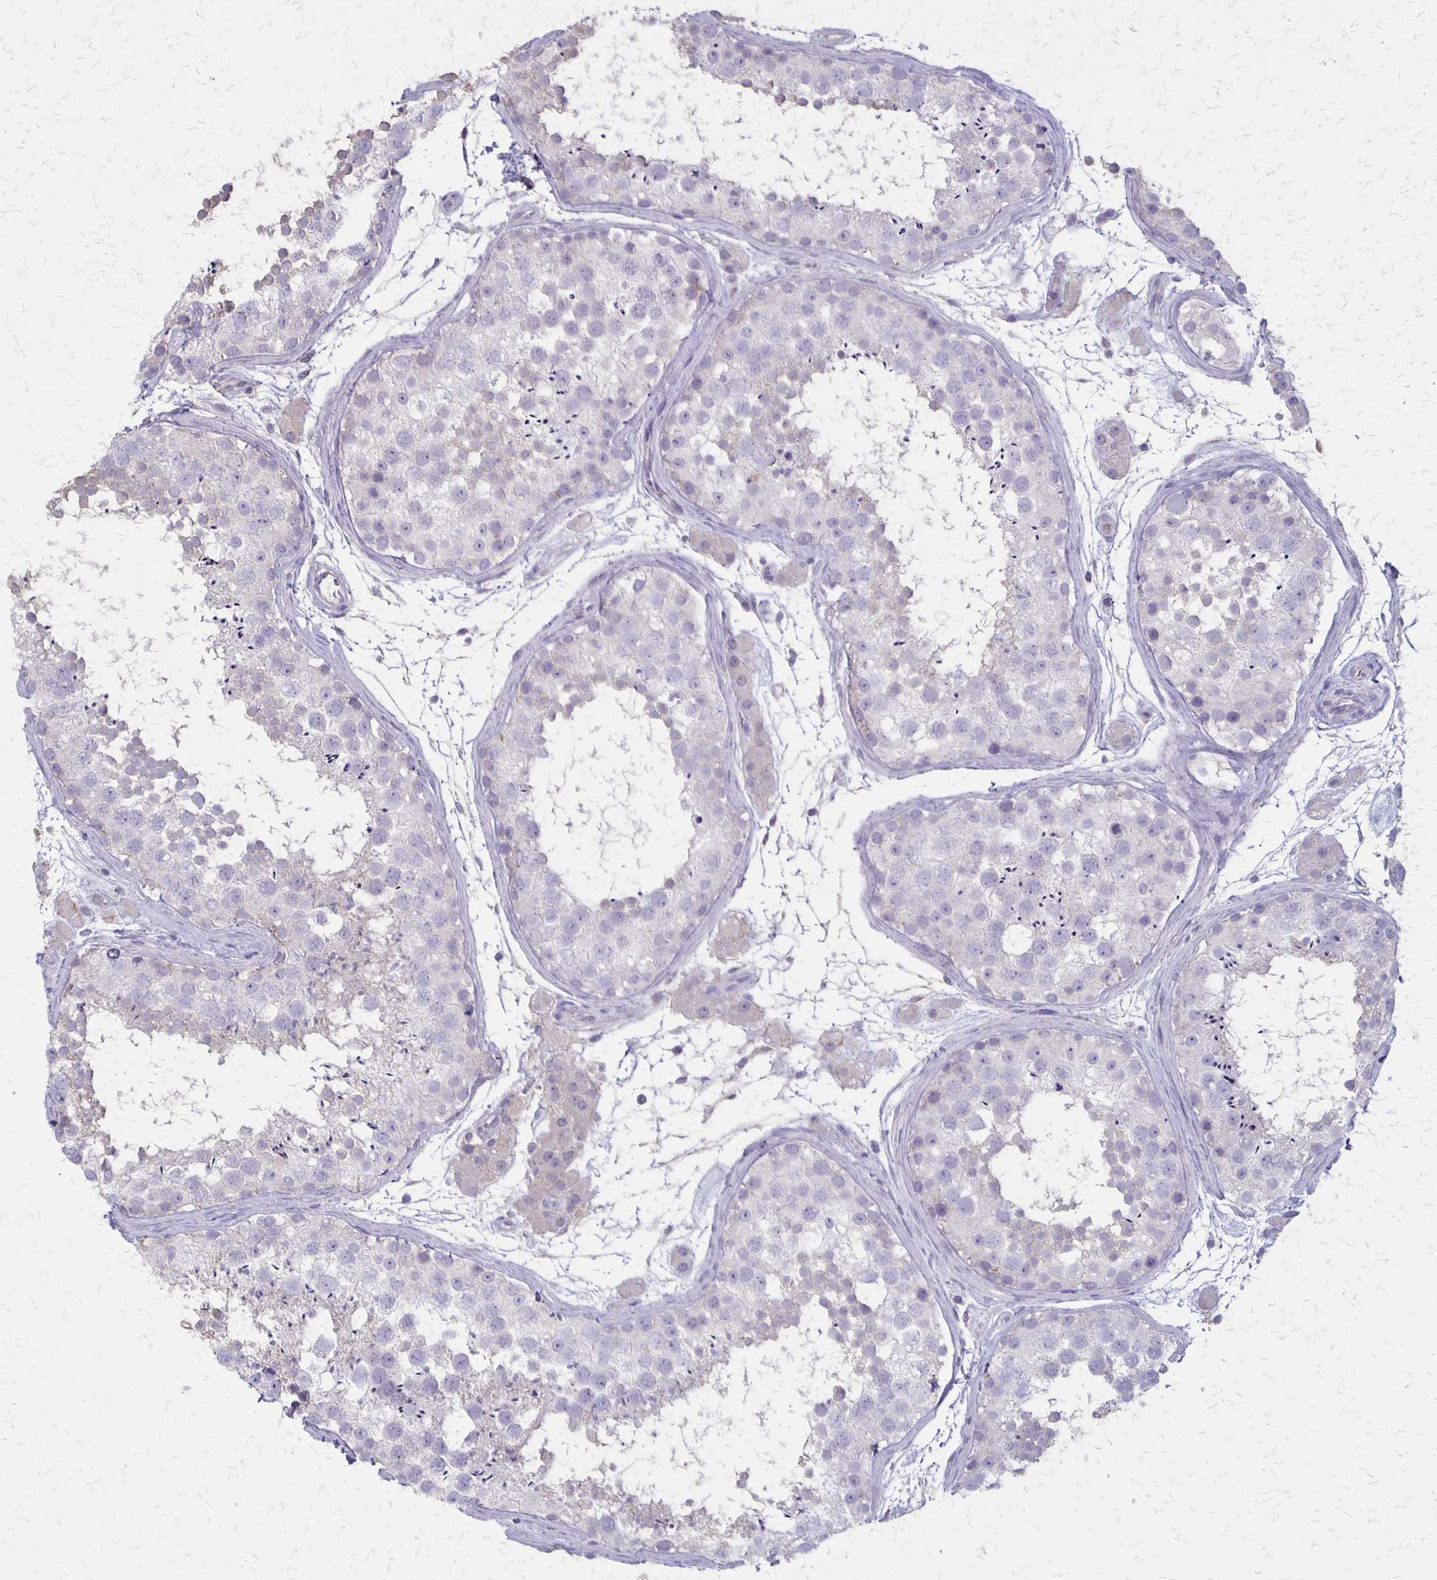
{"staining": {"intensity": "negative", "quantity": "none", "location": "none"}, "tissue": "testis", "cell_type": "Cells in seminiferous ducts", "image_type": "normal", "snomed": [{"axis": "morphology", "description": "Normal tissue, NOS"}, {"axis": "topography", "description": "Testis"}], "caption": "DAB (3,3'-diaminobenzidine) immunohistochemical staining of unremarkable testis exhibits no significant positivity in cells in seminiferous ducts.", "gene": "SEPTIN5", "patient": {"sex": "male", "age": 41}}